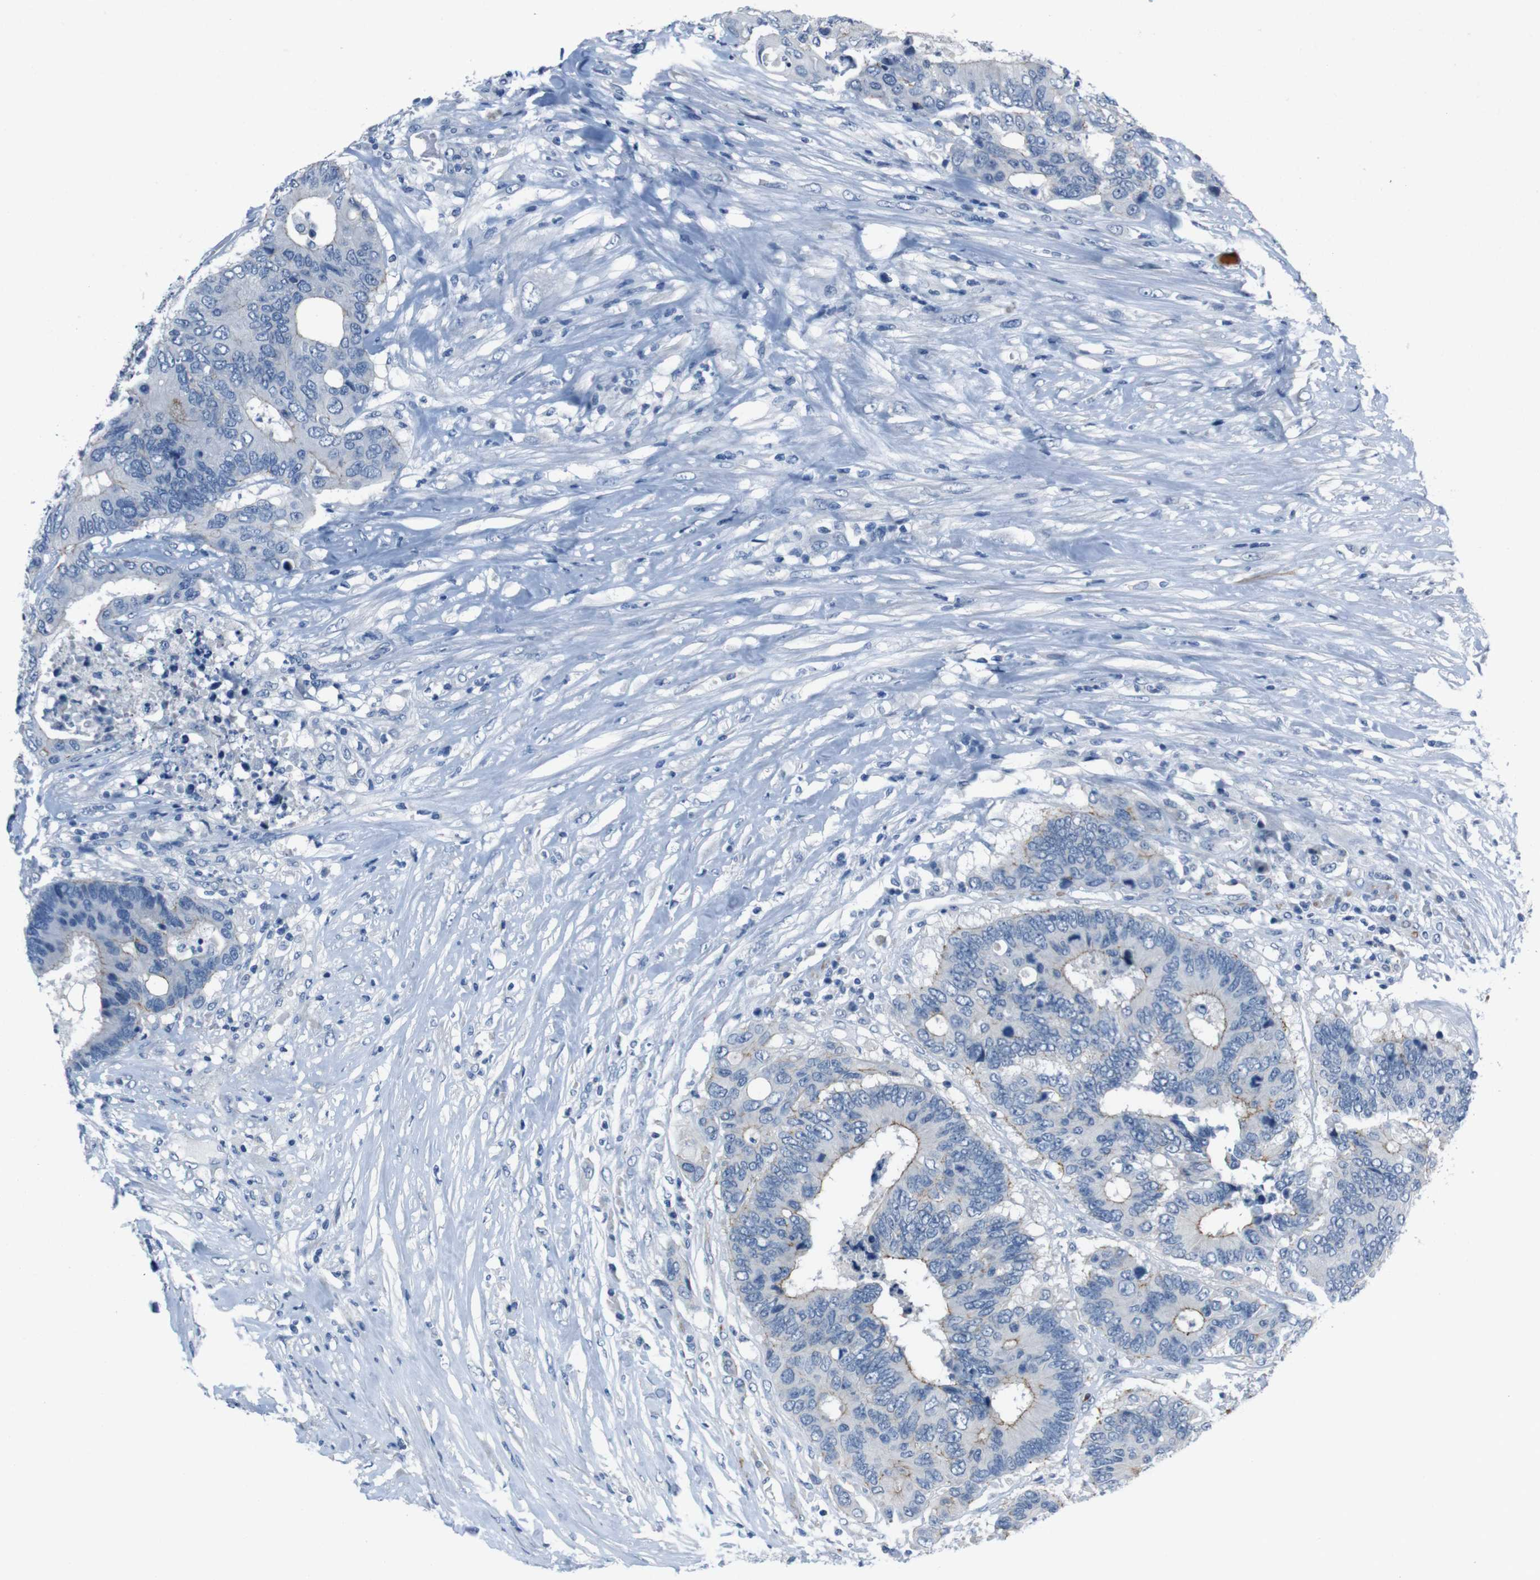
{"staining": {"intensity": "negative", "quantity": "none", "location": "none"}, "tissue": "colorectal cancer", "cell_type": "Tumor cells", "image_type": "cancer", "snomed": [{"axis": "morphology", "description": "Adenocarcinoma, NOS"}, {"axis": "topography", "description": "Rectum"}], "caption": "IHC micrograph of neoplastic tissue: adenocarcinoma (colorectal) stained with DAB displays no significant protein expression in tumor cells.", "gene": "HRH2", "patient": {"sex": "male", "age": 55}}